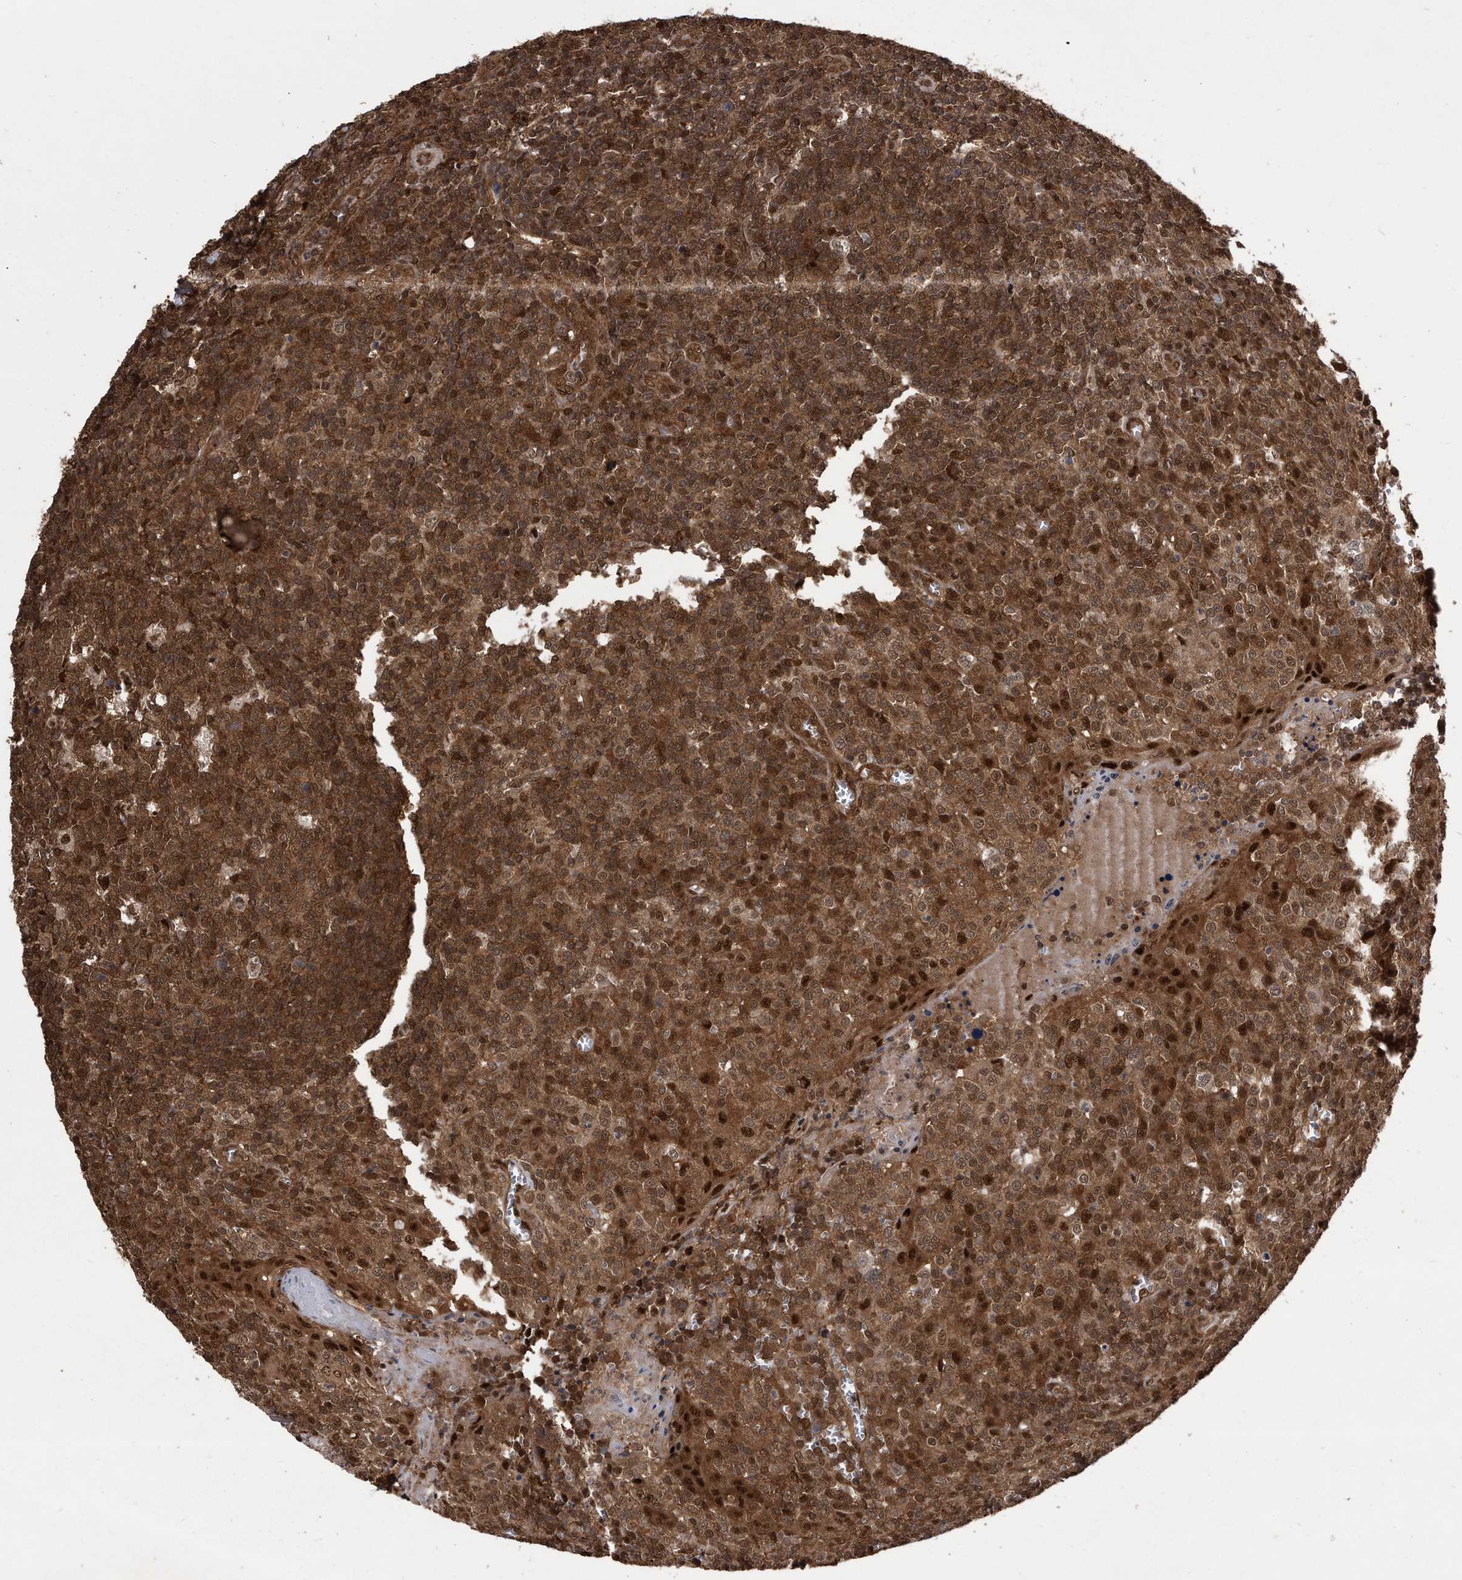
{"staining": {"intensity": "strong", "quantity": ">75%", "location": "cytoplasmic/membranous,nuclear"}, "tissue": "tonsil", "cell_type": "Germinal center cells", "image_type": "normal", "snomed": [{"axis": "morphology", "description": "Normal tissue, NOS"}, {"axis": "topography", "description": "Tonsil"}], "caption": "Strong cytoplasmic/membranous,nuclear expression for a protein is identified in about >75% of germinal center cells of unremarkable tonsil using immunohistochemistry.", "gene": "RAD23B", "patient": {"sex": "female", "age": 19}}